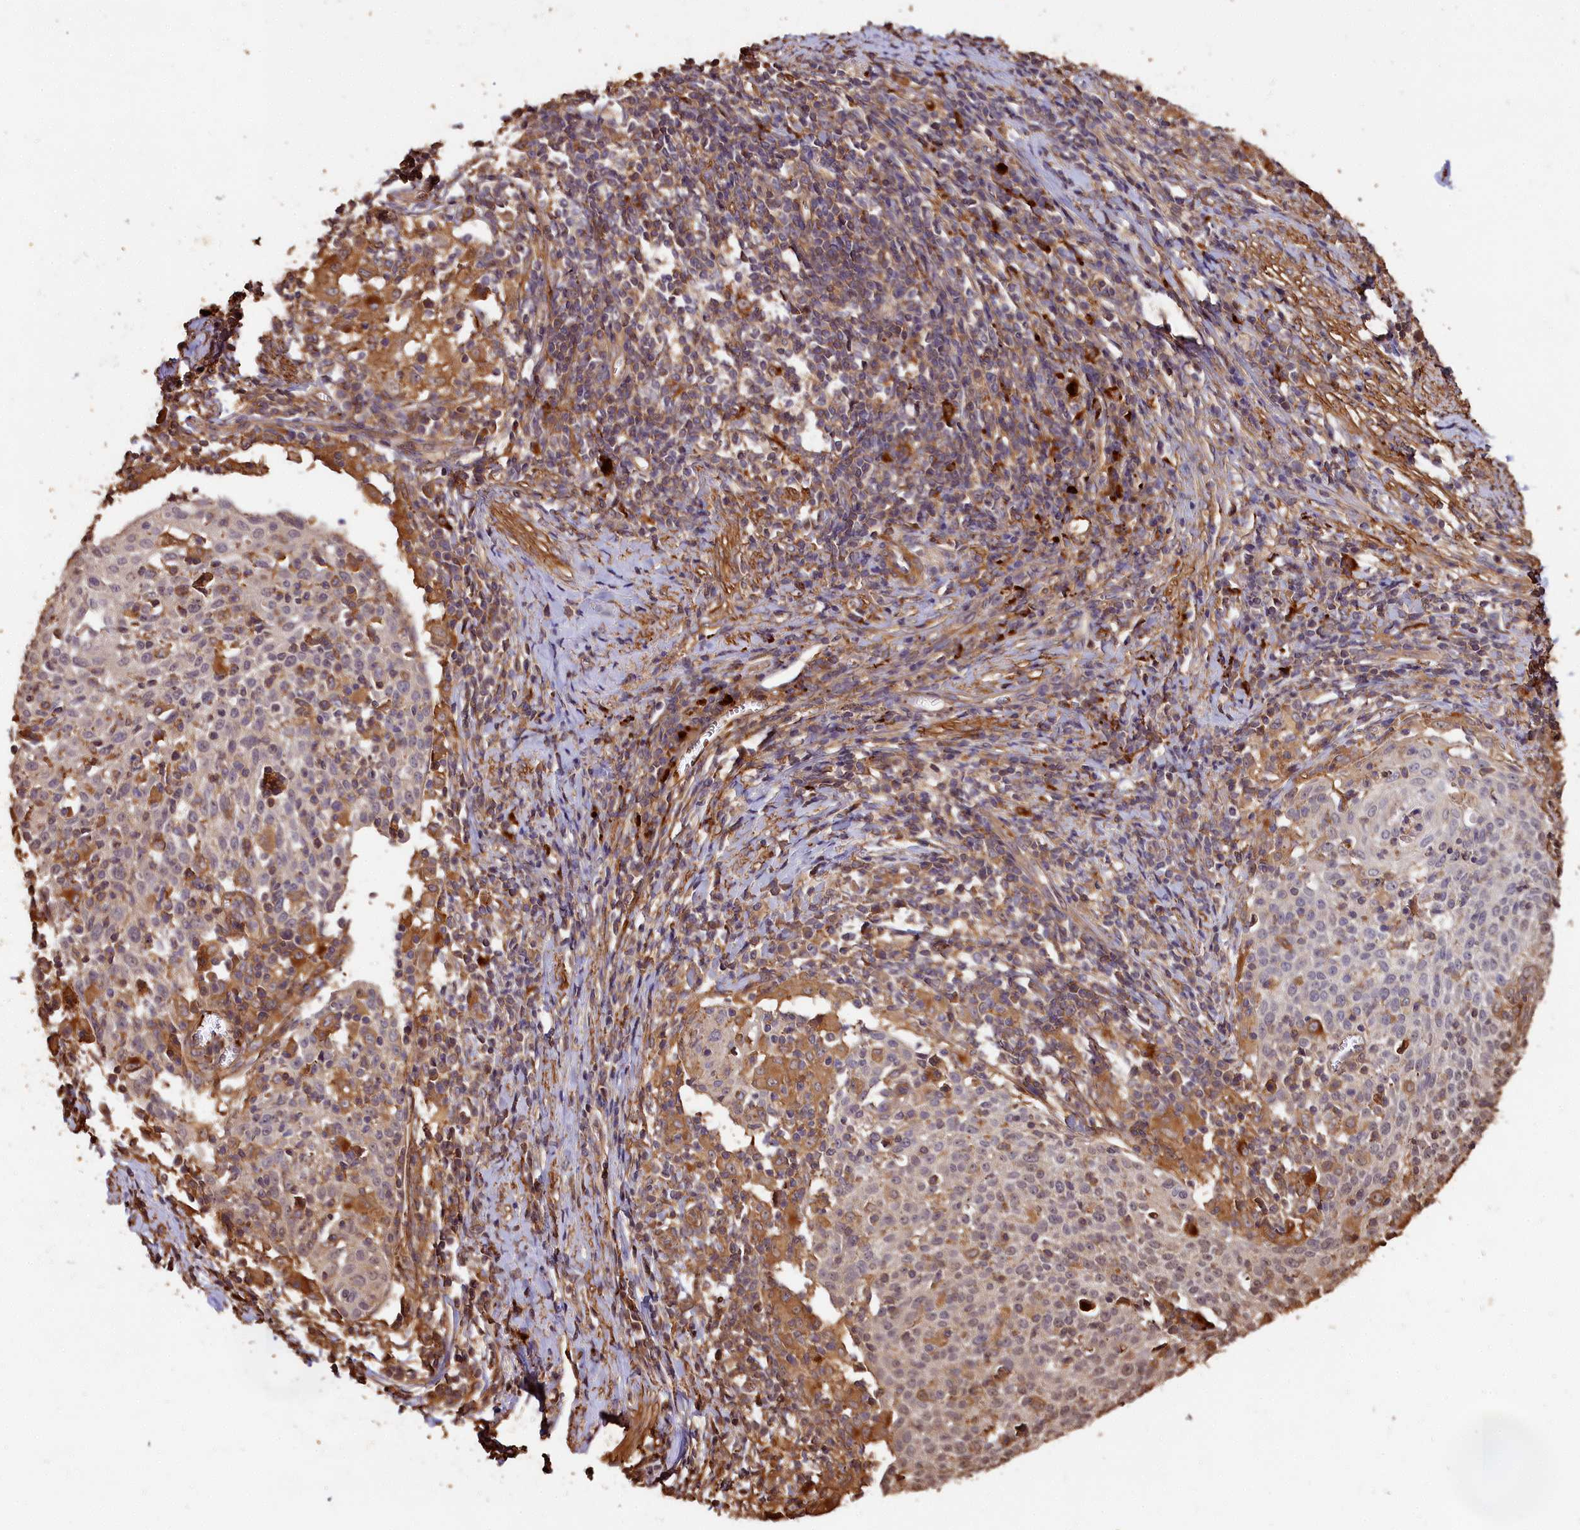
{"staining": {"intensity": "moderate", "quantity": "<25%", "location": "cytoplasmic/membranous"}, "tissue": "cervical cancer", "cell_type": "Tumor cells", "image_type": "cancer", "snomed": [{"axis": "morphology", "description": "Squamous cell carcinoma, NOS"}, {"axis": "topography", "description": "Cervix"}], "caption": "Immunohistochemical staining of squamous cell carcinoma (cervical) shows low levels of moderate cytoplasmic/membranous protein staining in about <25% of tumor cells. Nuclei are stained in blue.", "gene": "MMP15", "patient": {"sex": "female", "age": 52}}